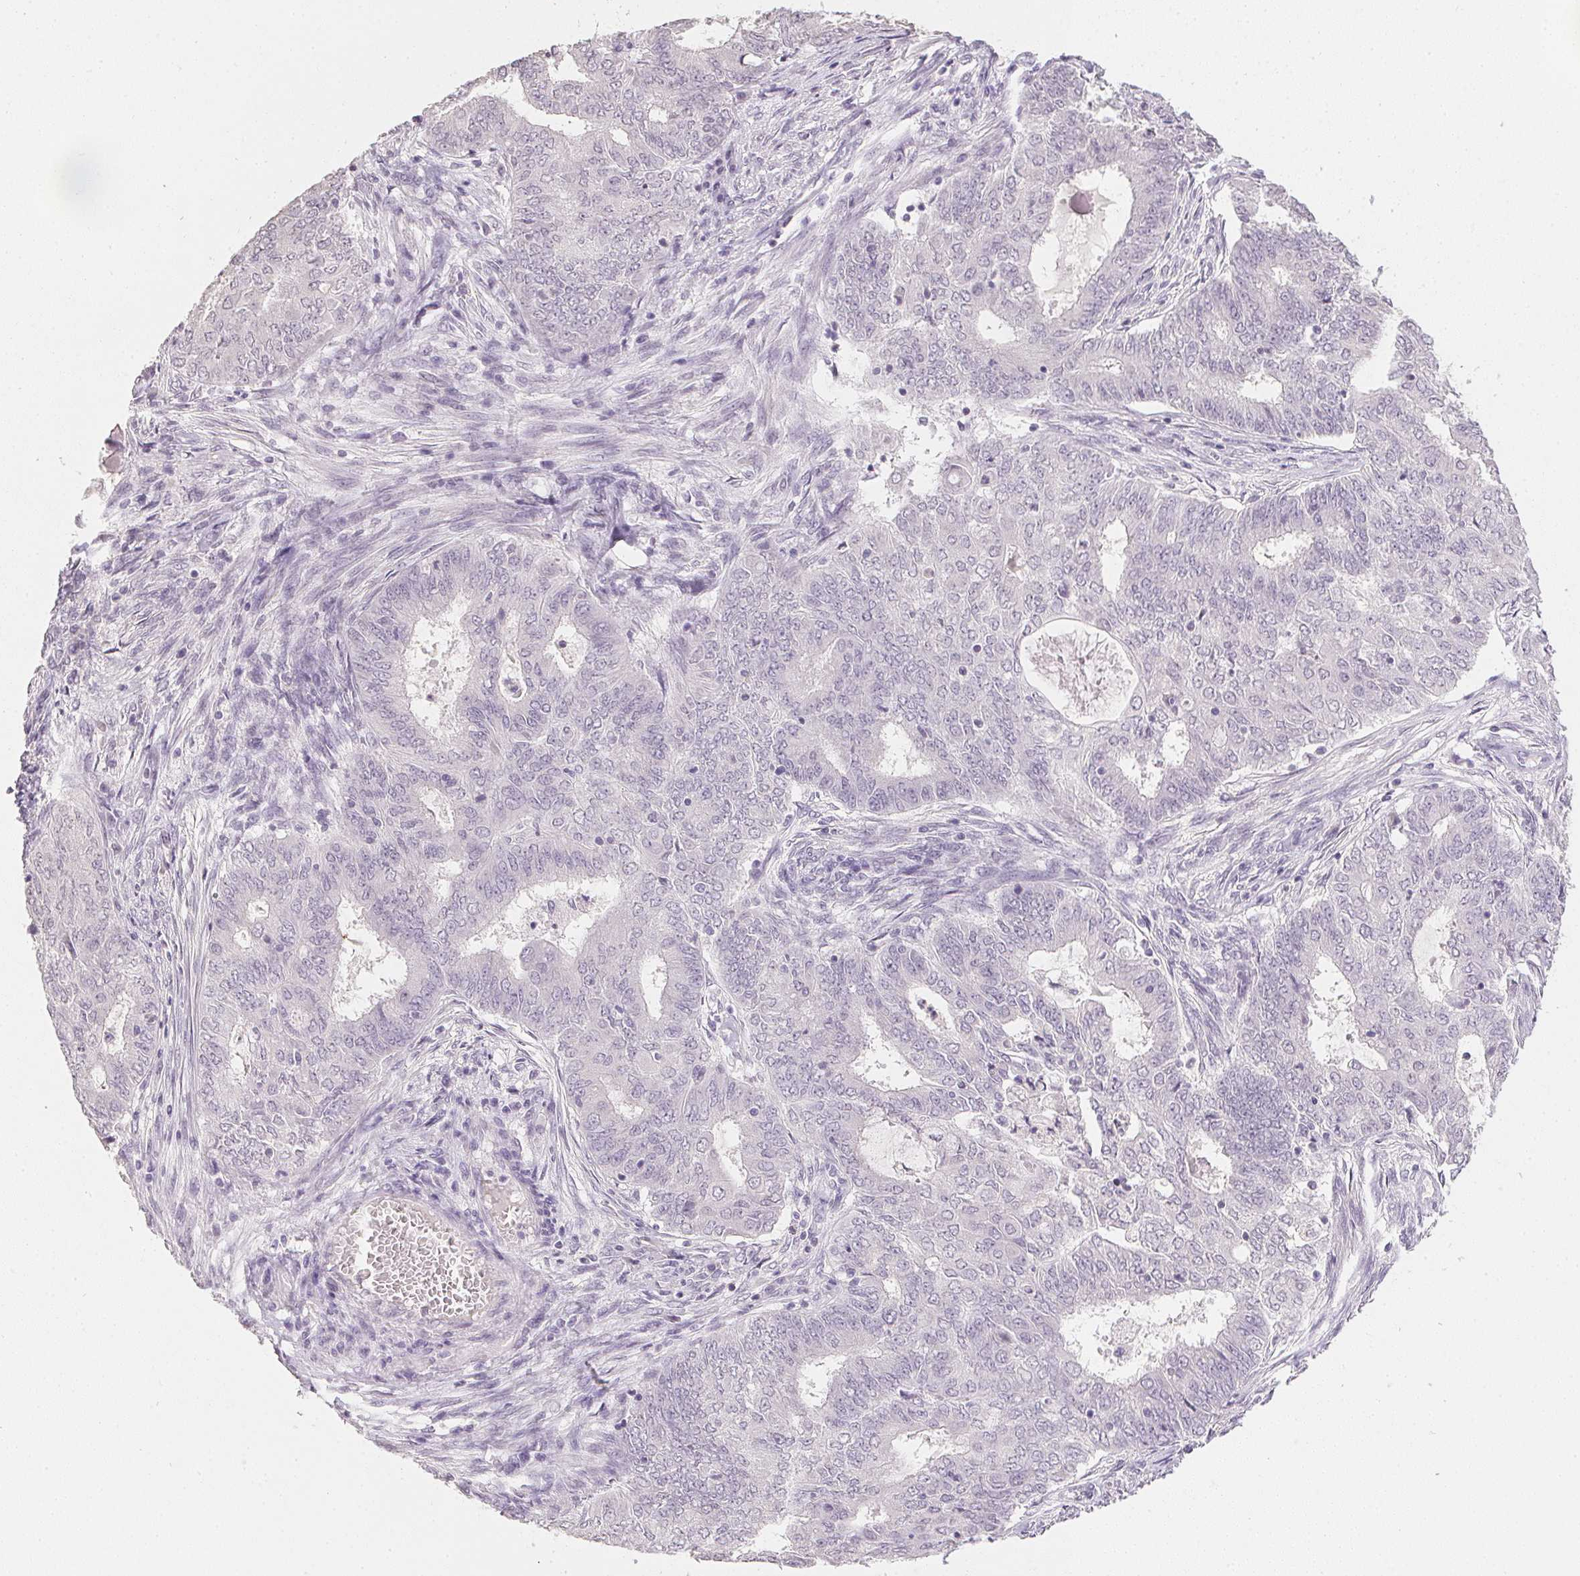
{"staining": {"intensity": "negative", "quantity": "none", "location": "none"}, "tissue": "endometrial cancer", "cell_type": "Tumor cells", "image_type": "cancer", "snomed": [{"axis": "morphology", "description": "Adenocarcinoma, NOS"}, {"axis": "topography", "description": "Endometrium"}], "caption": "Immunohistochemistry image of neoplastic tissue: endometrial cancer (adenocarcinoma) stained with DAB reveals no significant protein staining in tumor cells.", "gene": "PPY", "patient": {"sex": "female", "age": 62}}